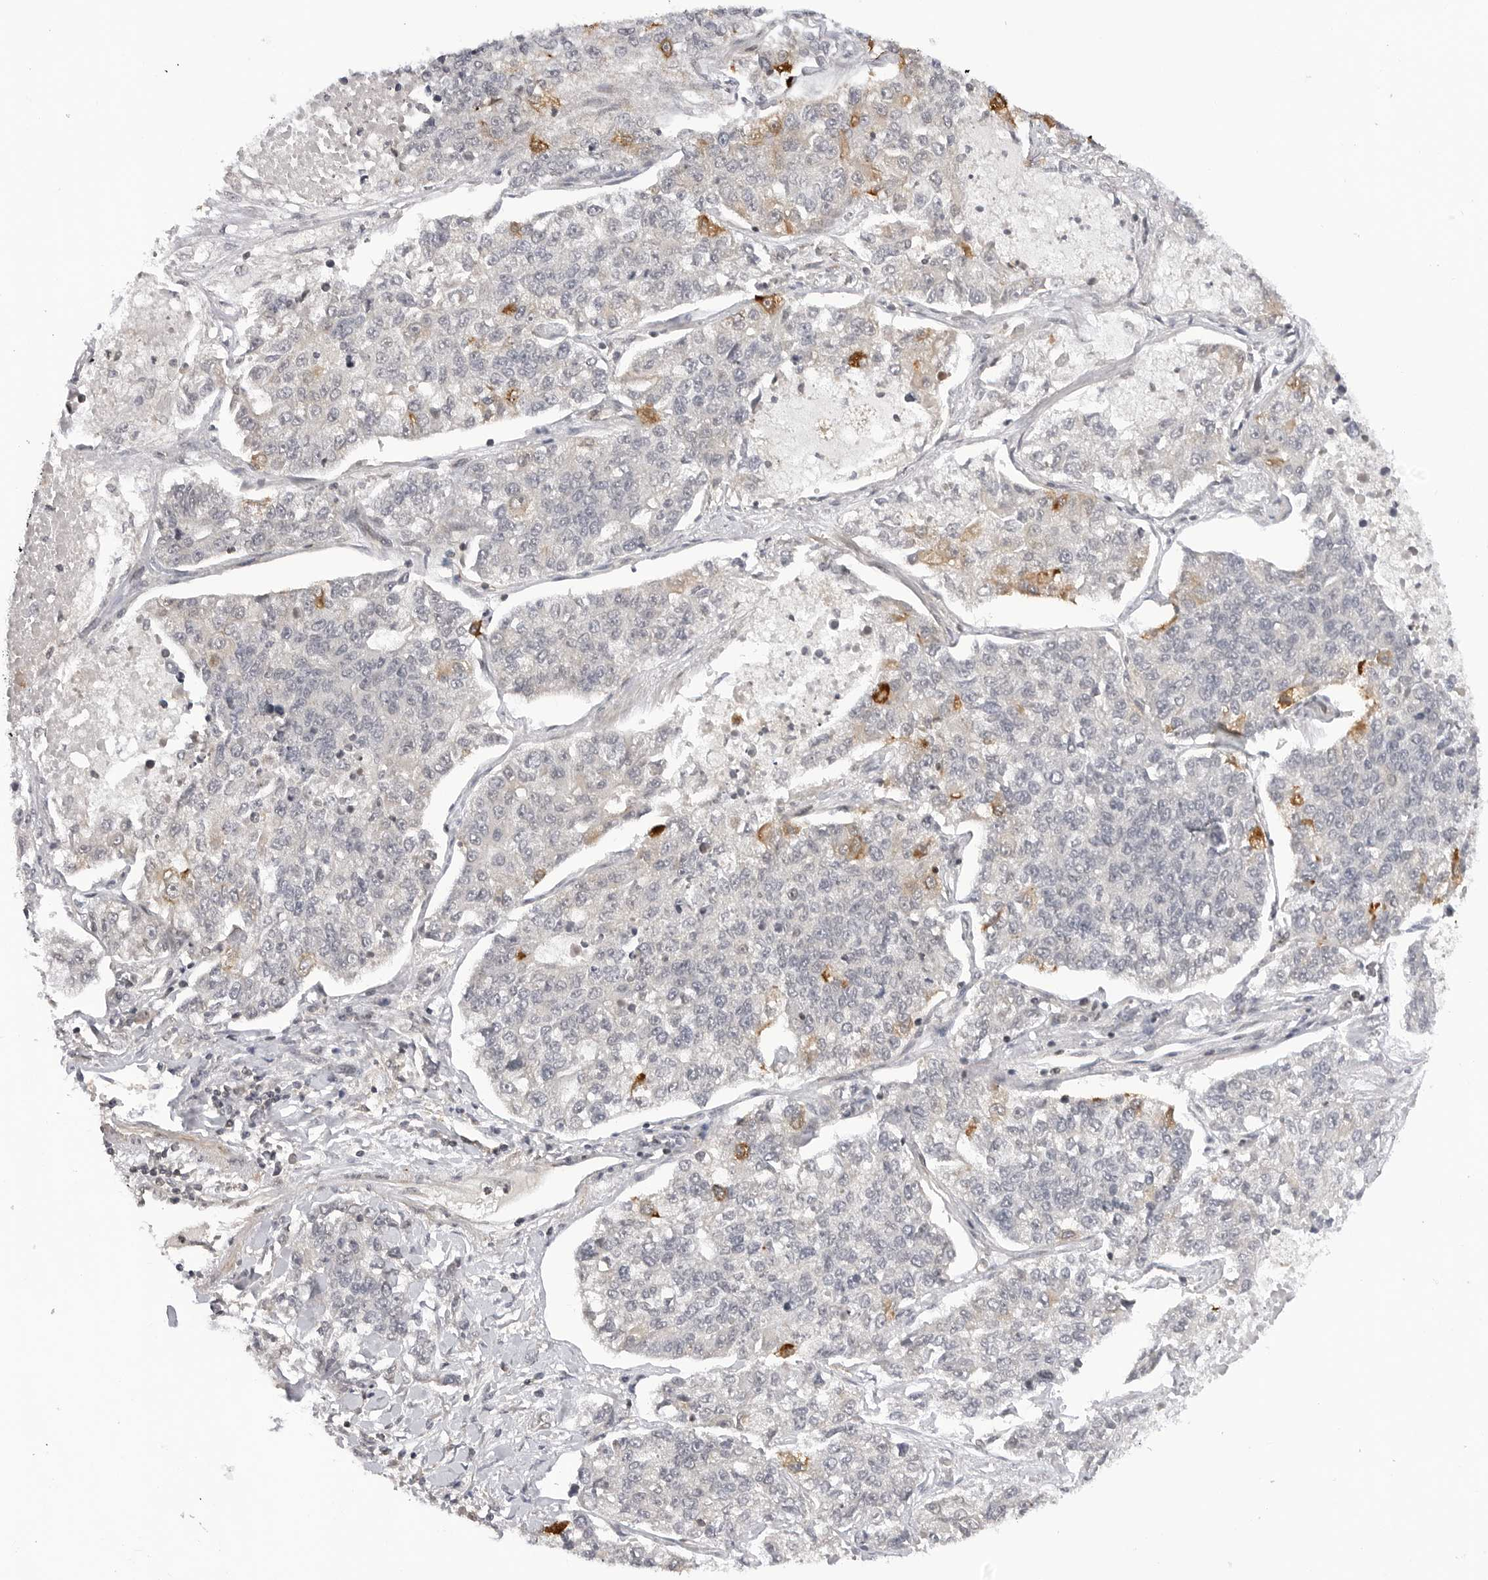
{"staining": {"intensity": "moderate", "quantity": "<25%", "location": "cytoplasmic/membranous"}, "tissue": "lung cancer", "cell_type": "Tumor cells", "image_type": "cancer", "snomed": [{"axis": "morphology", "description": "Adenocarcinoma, NOS"}, {"axis": "topography", "description": "Lung"}], "caption": "DAB (3,3'-diaminobenzidine) immunohistochemical staining of lung cancer (adenocarcinoma) shows moderate cytoplasmic/membranous protein staining in about <25% of tumor cells.", "gene": "MAP2K5", "patient": {"sex": "male", "age": 49}}